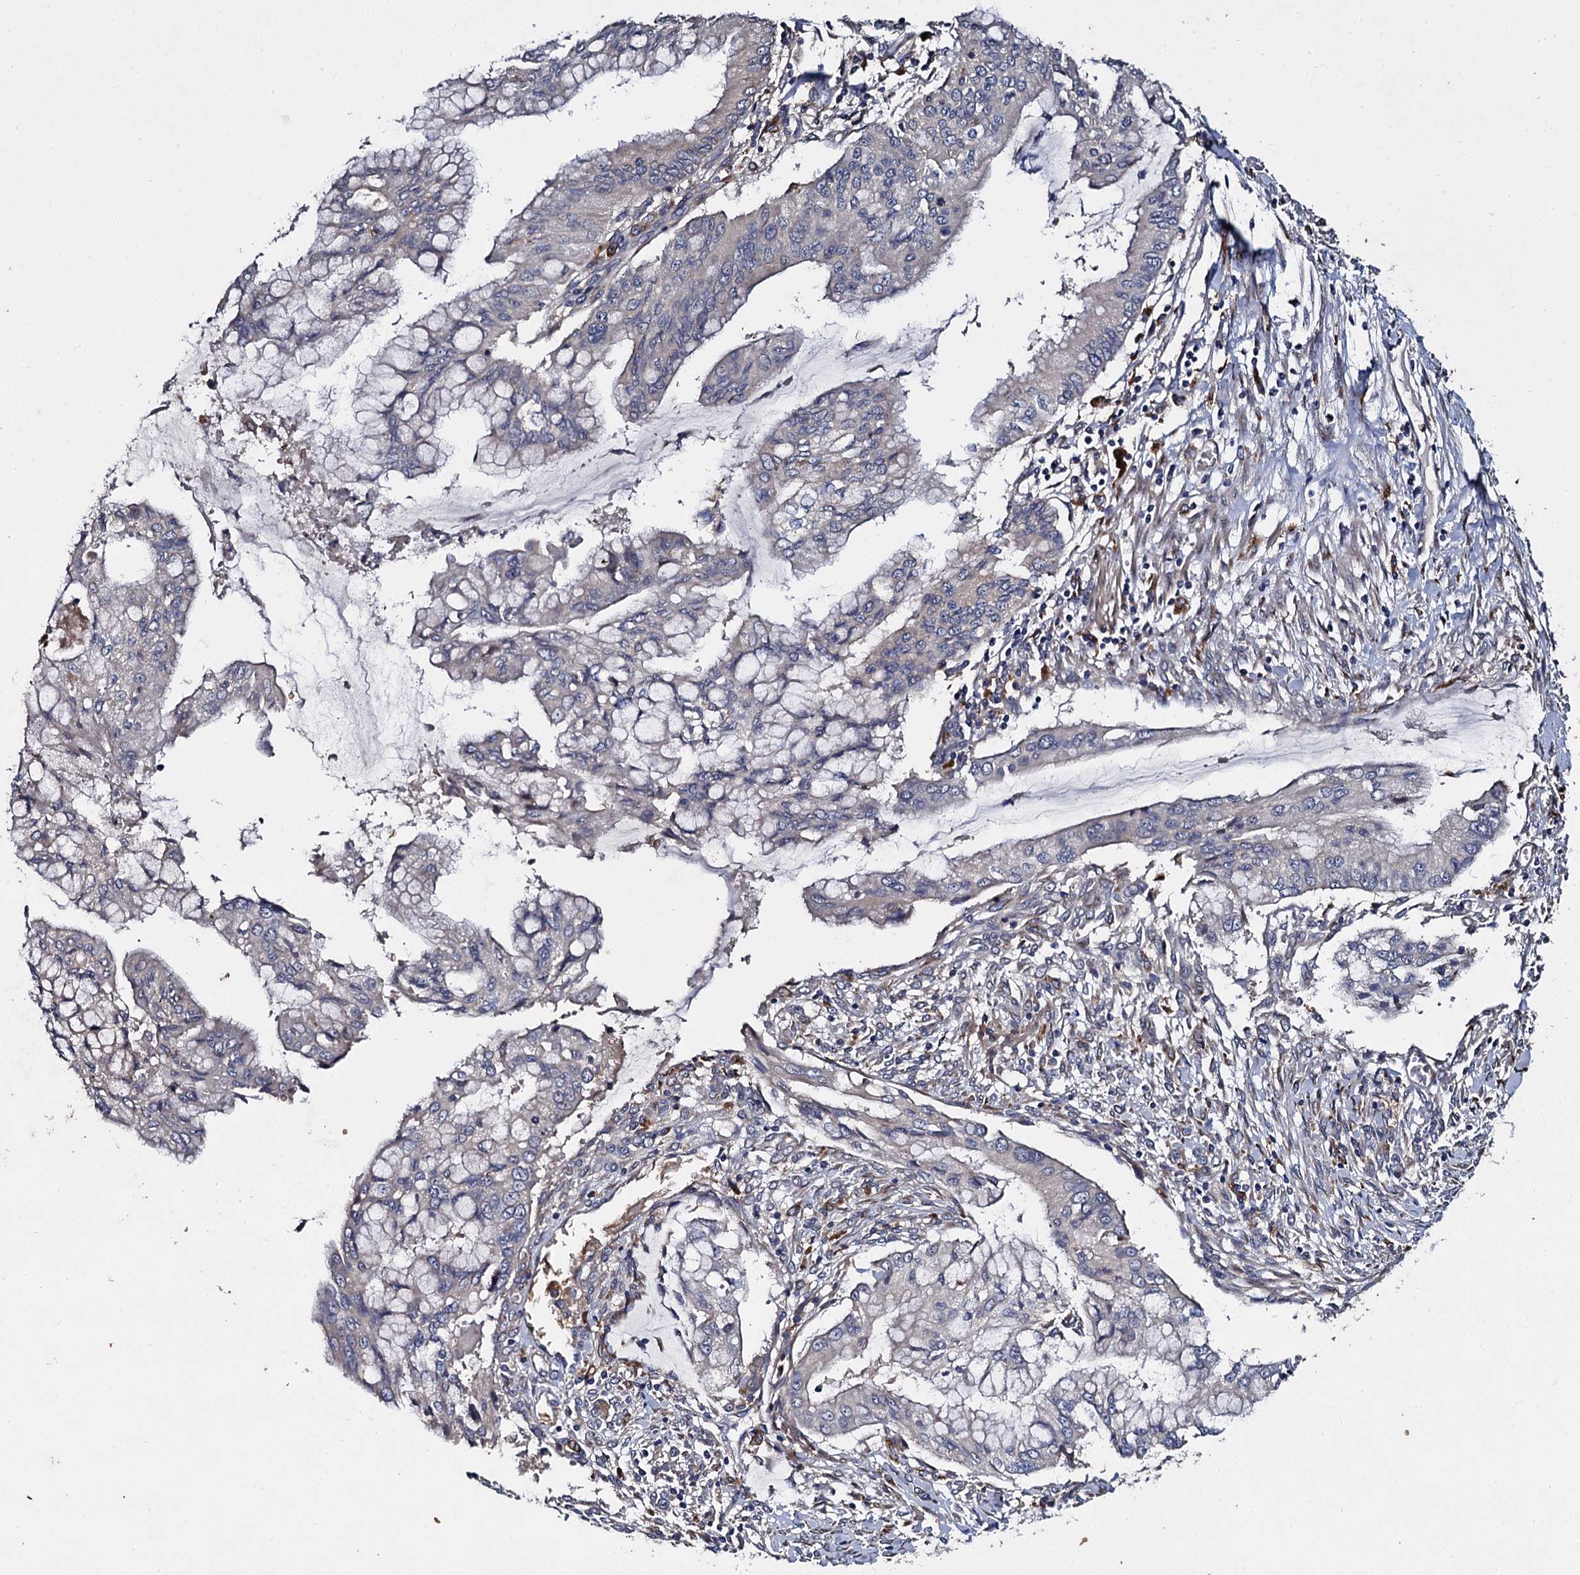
{"staining": {"intensity": "negative", "quantity": "none", "location": "none"}, "tissue": "pancreatic cancer", "cell_type": "Tumor cells", "image_type": "cancer", "snomed": [{"axis": "morphology", "description": "Adenocarcinoma, NOS"}, {"axis": "topography", "description": "Pancreas"}], "caption": "DAB (3,3'-diaminobenzidine) immunohistochemical staining of human pancreatic adenocarcinoma shows no significant positivity in tumor cells.", "gene": "LRRC28", "patient": {"sex": "male", "age": 46}}